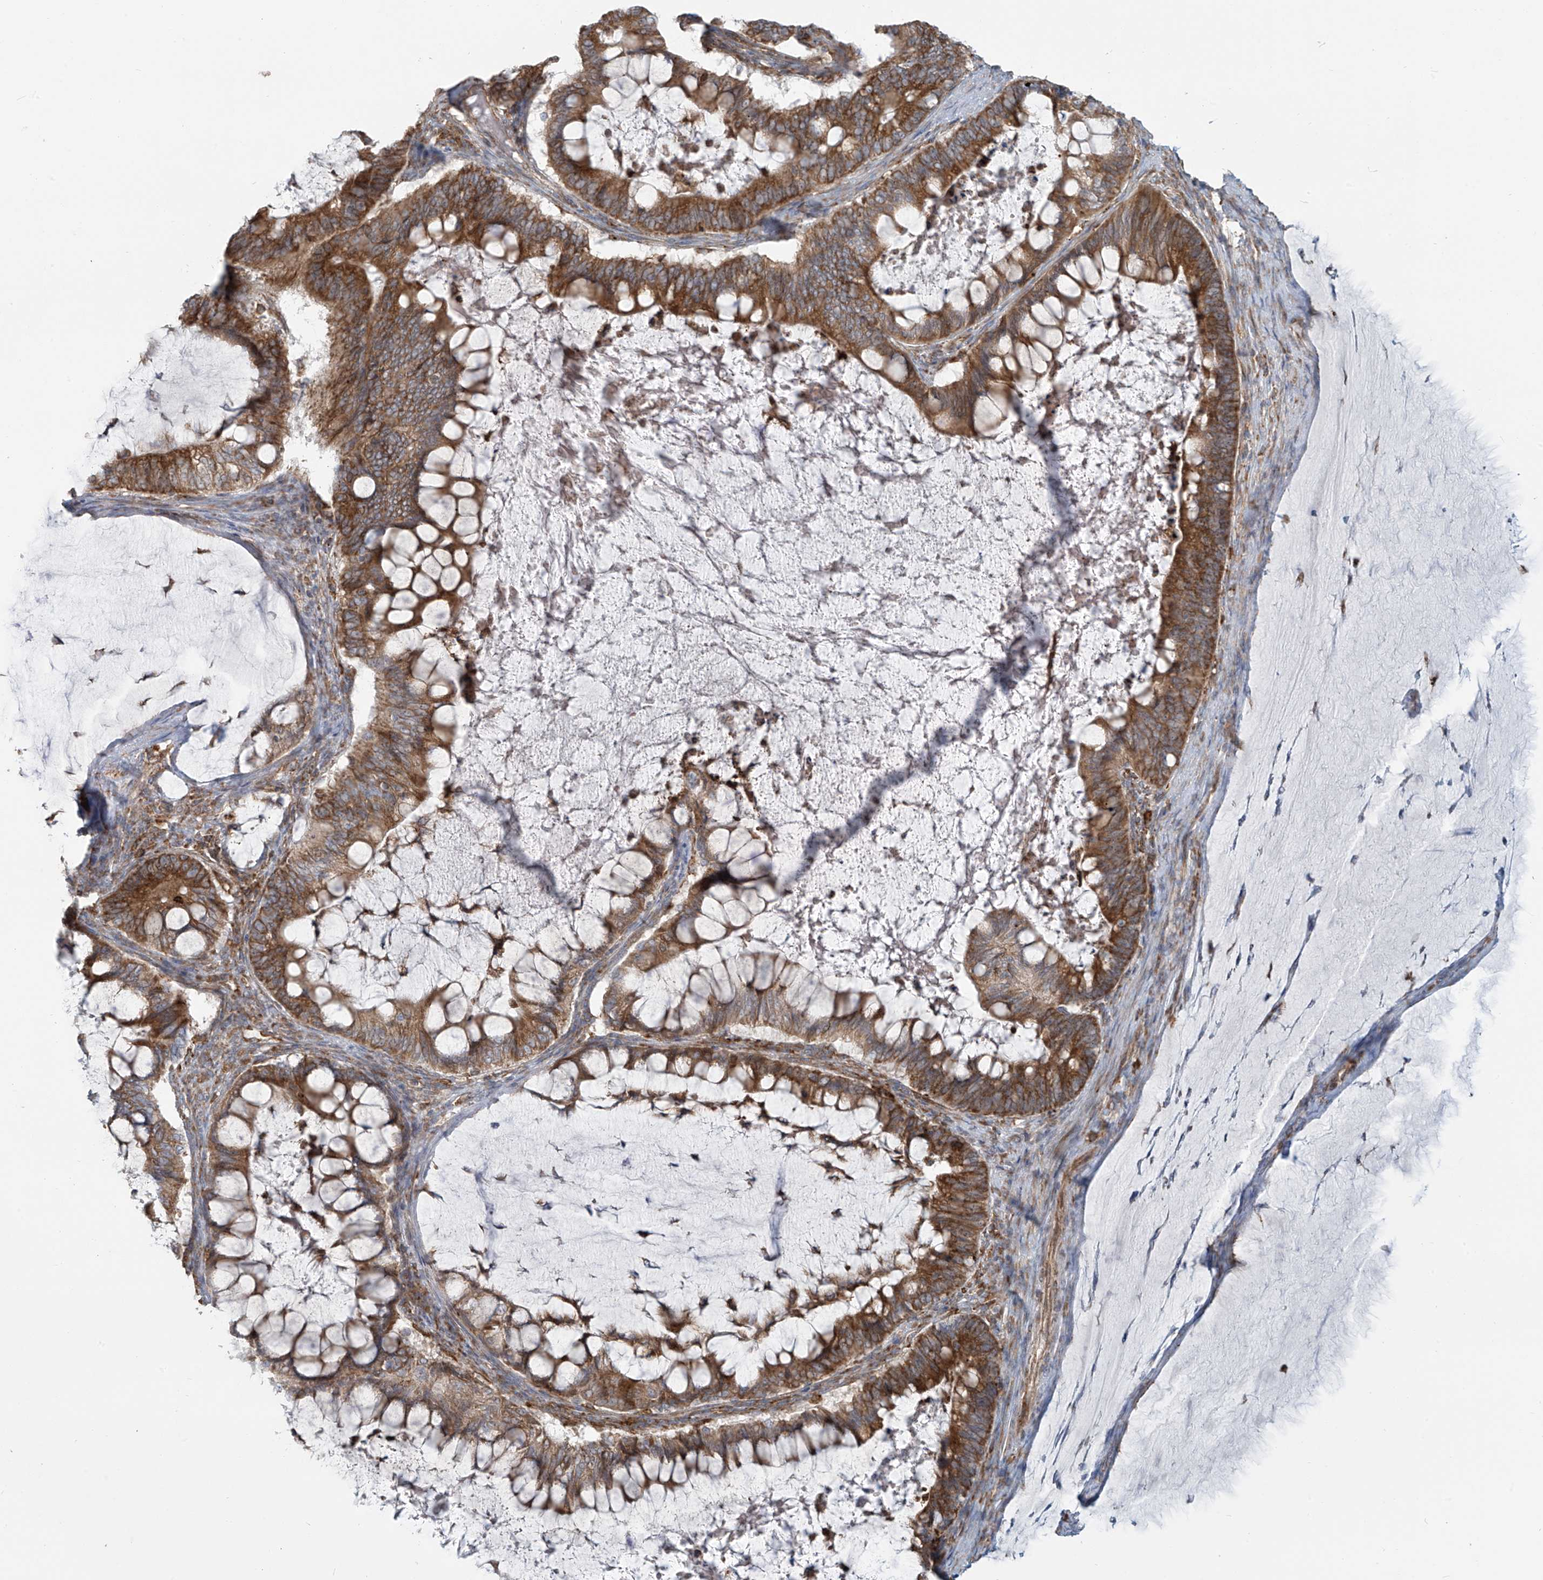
{"staining": {"intensity": "moderate", "quantity": ">75%", "location": "cytoplasmic/membranous"}, "tissue": "ovarian cancer", "cell_type": "Tumor cells", "image_type": "cancer", "snomed": [{"axis": "morphology", "description": "Cystadenocarcinoma, mucinous, NOS"}, {"axis": "topography", "description": "Ovary"}], "caption": "Ovarian cancer was stained to show a protein in brown. There is medium levels of moderate cytoplasmic/membranous expression in about >75% of tumor cells.", "gene": "KATNIP", "patient": {"sex": "female", "age": 61}}